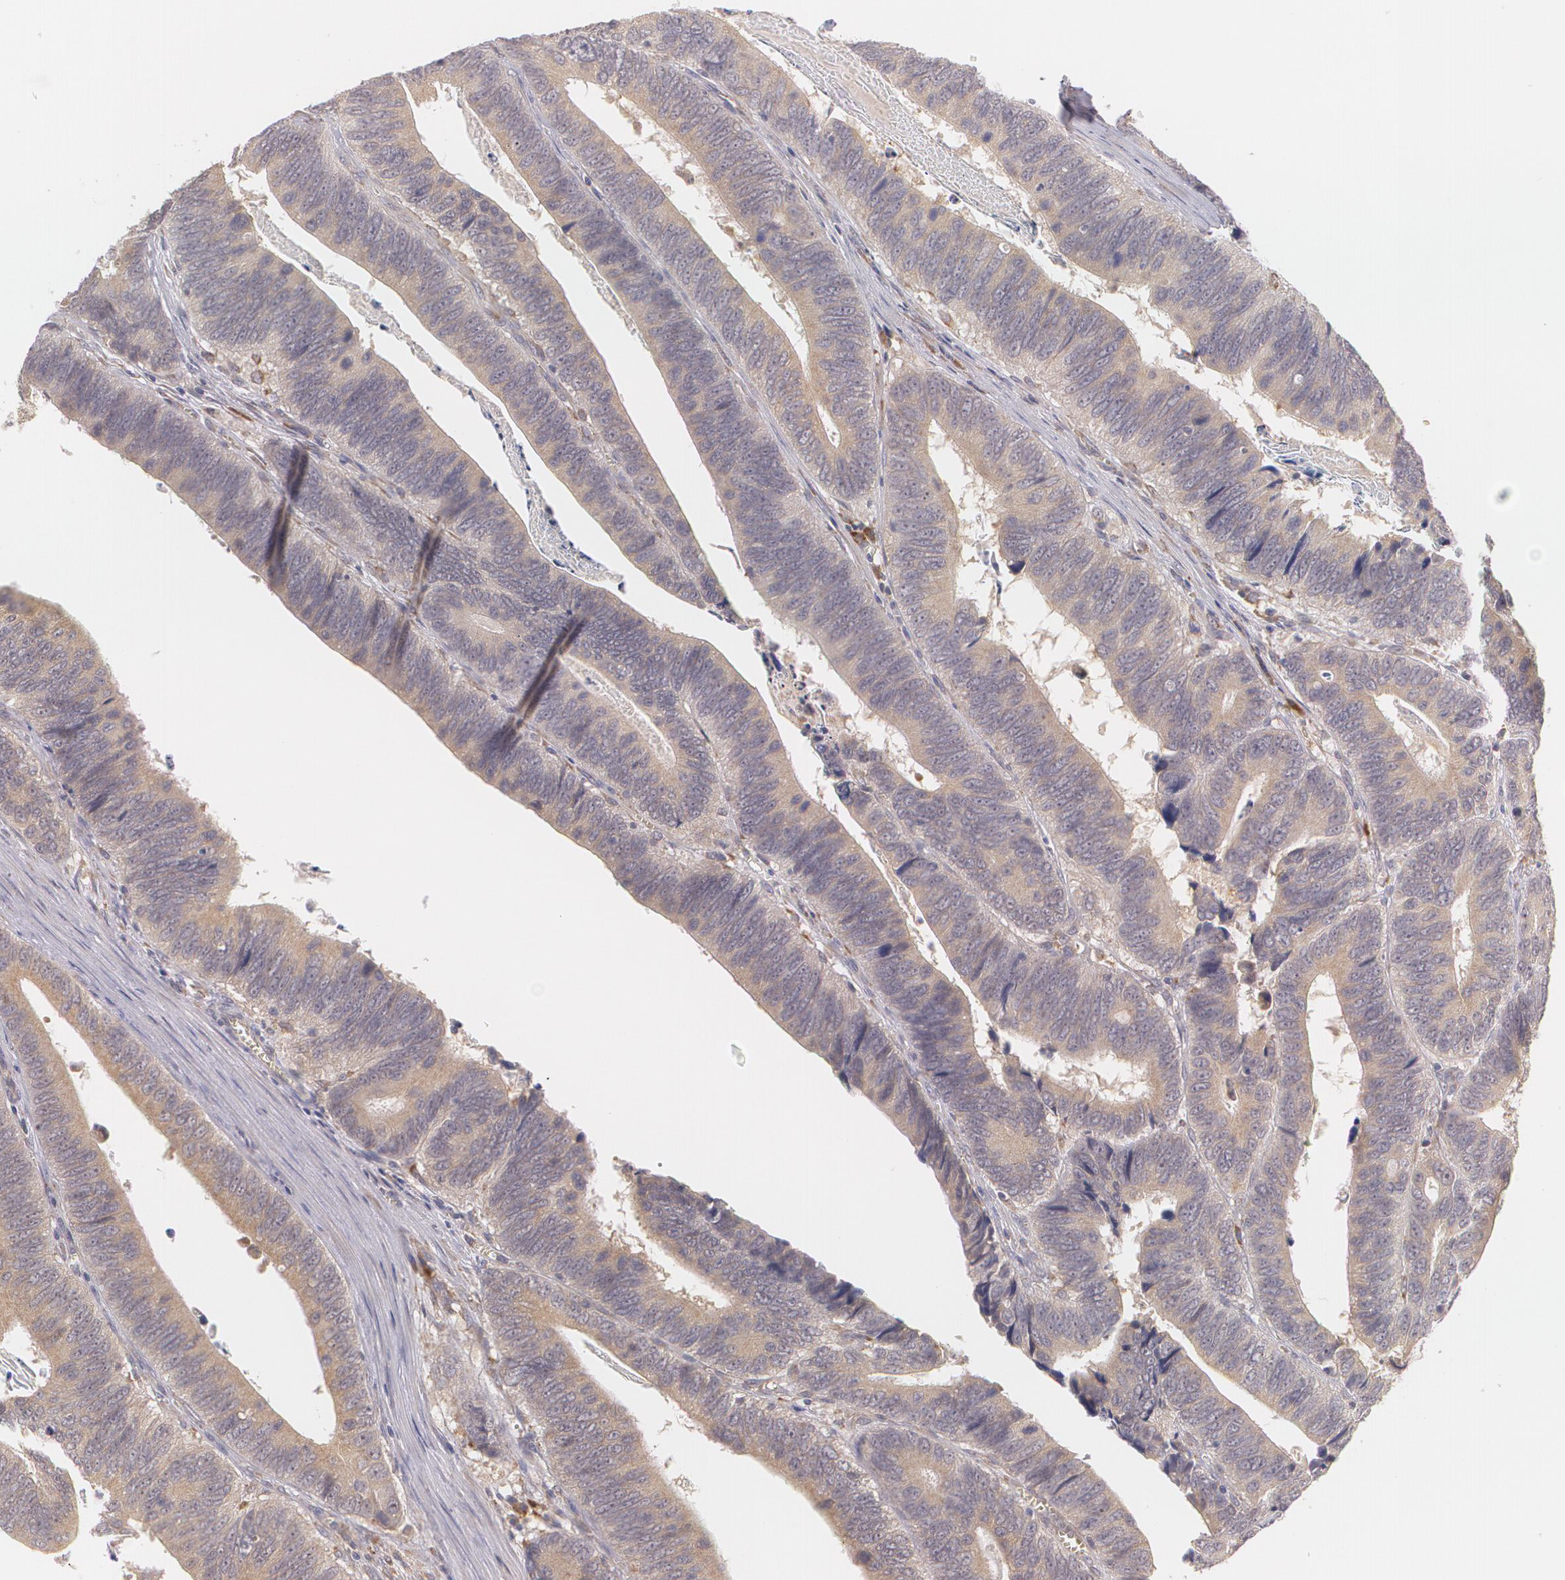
{"staining": {"intensity": "weak", "quantity": ">75%", "location": "cytoplasmic/membranous"}, "tissue": "colorectal cancer", "cell_type": "Tumor cells", "image_type": "cancer", "snomed": [{"axis": "morphology", "description": "Adenocarcinoma, NOS"}, {"axis": "topography", "description": "Colon"}], "caption": "The immunohistochemical stain labels weak cytoplasmic/membranous positivity in tumor cells of colorectal adenocarcinoma tissue. The staining is performed using DAB brown chromogen to label protein expression. The nuclei are counter-stained blue using hematoxylin.", "gene": "CCL17", "patient": {"sex": "male", "age": 72}}